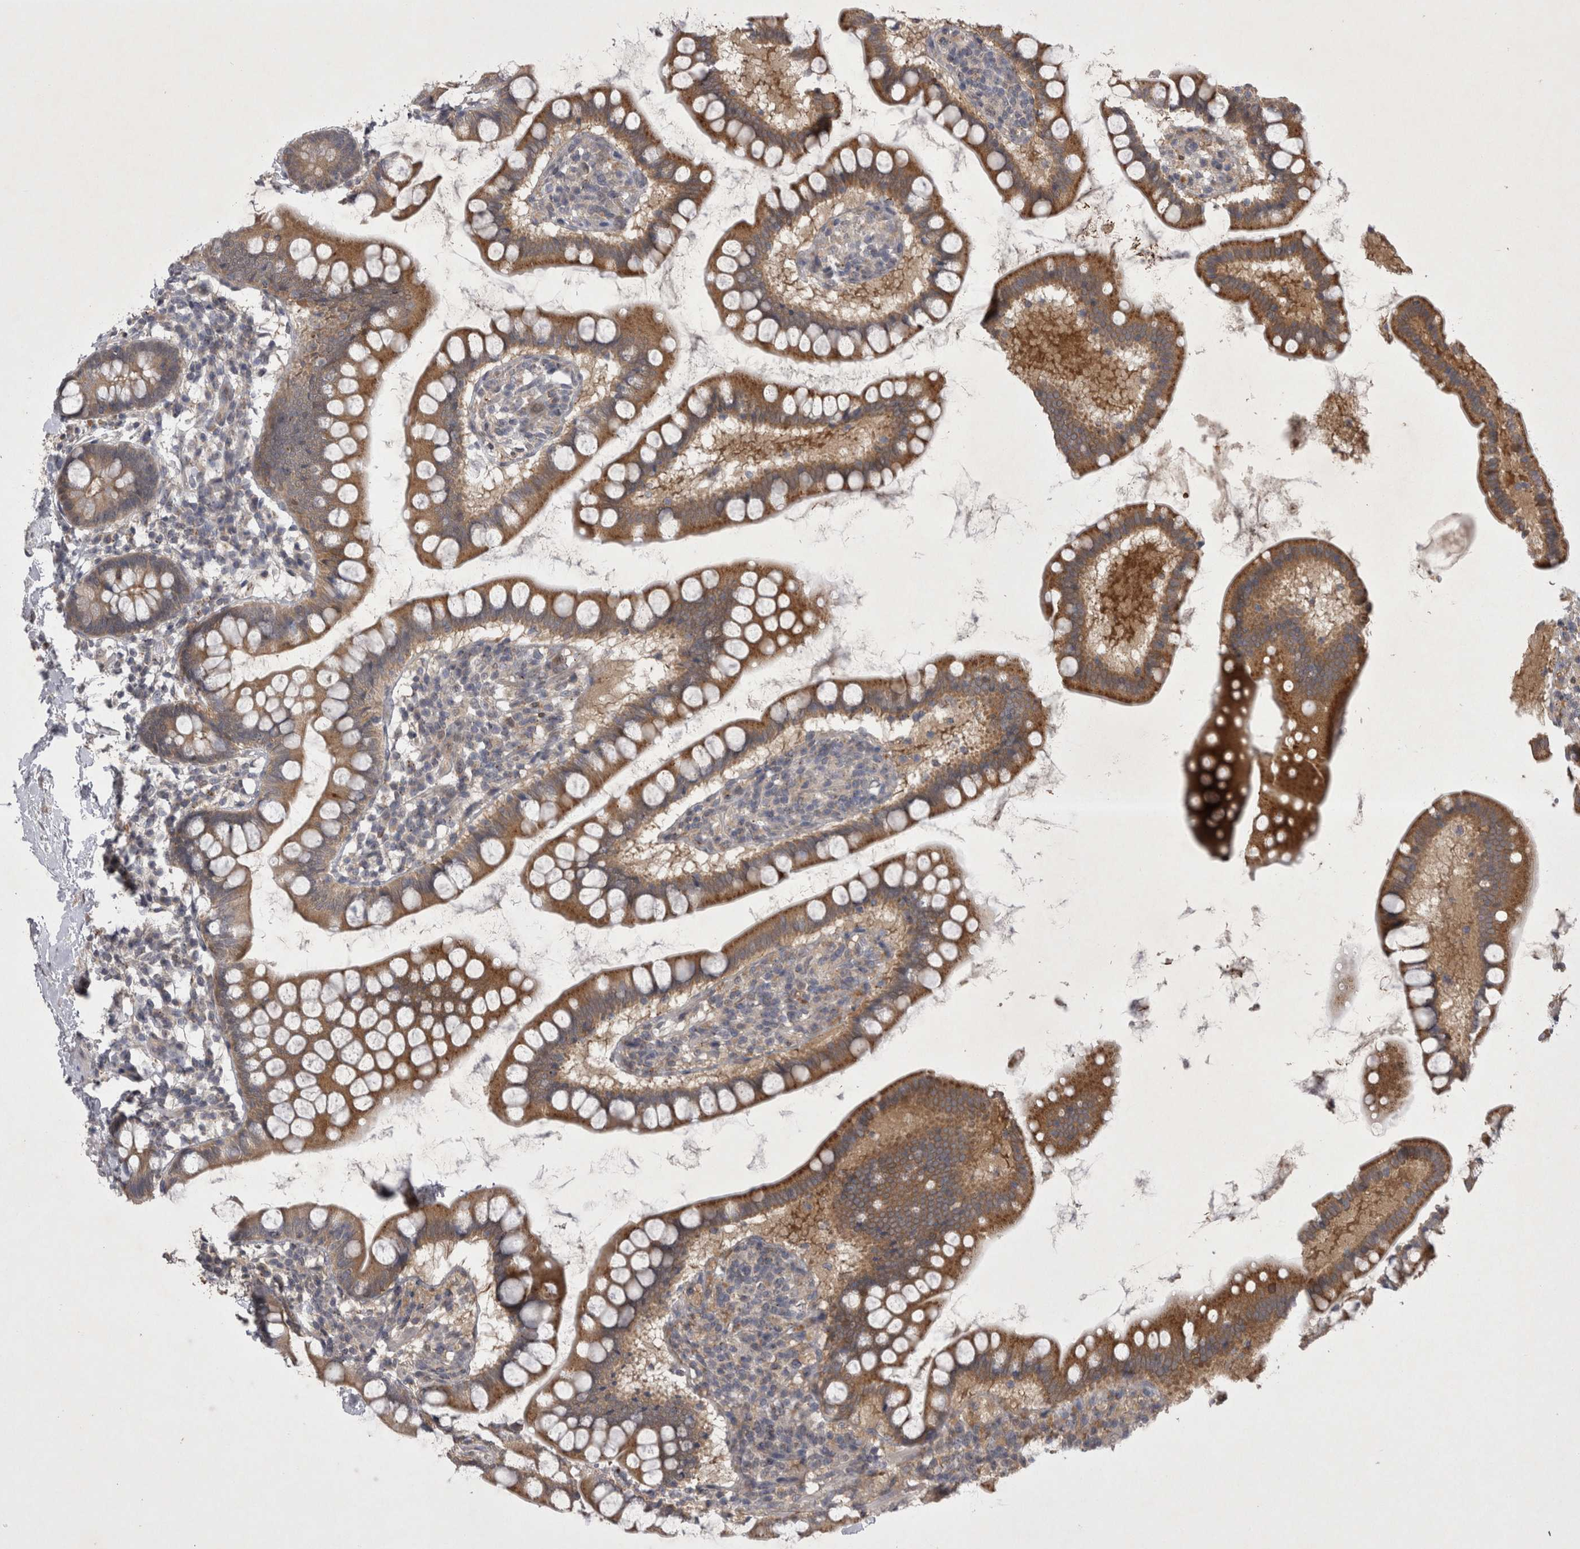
{"staining": {"intensity": "moderate", "quantity": ">75%", "location": "cytoplasmic/membranous"}, "tissue": "small intestine", "cell_type": "Glandular cells", "image_type": "normal", "snomed": [{"axis": "morphology", "description": "Normal tissue, NOS"}, {"axis": "topography", "description": "Small intestine"}], "caption": "Immunohistochemistry (DAB (3,3'-diaminobenzidine)) staining of normal human small intestine demonstrates moderate cytoplasmic/membranous protein positivity in about >75% of glandular cells. The staining was performed using DAB to visualize the protein expression in brown, while the nuclei were stained in blue with hematoxylin (Magnification: 20x).", "gene": "CTBS", "patient": {"sex": "female", "age": 84}}